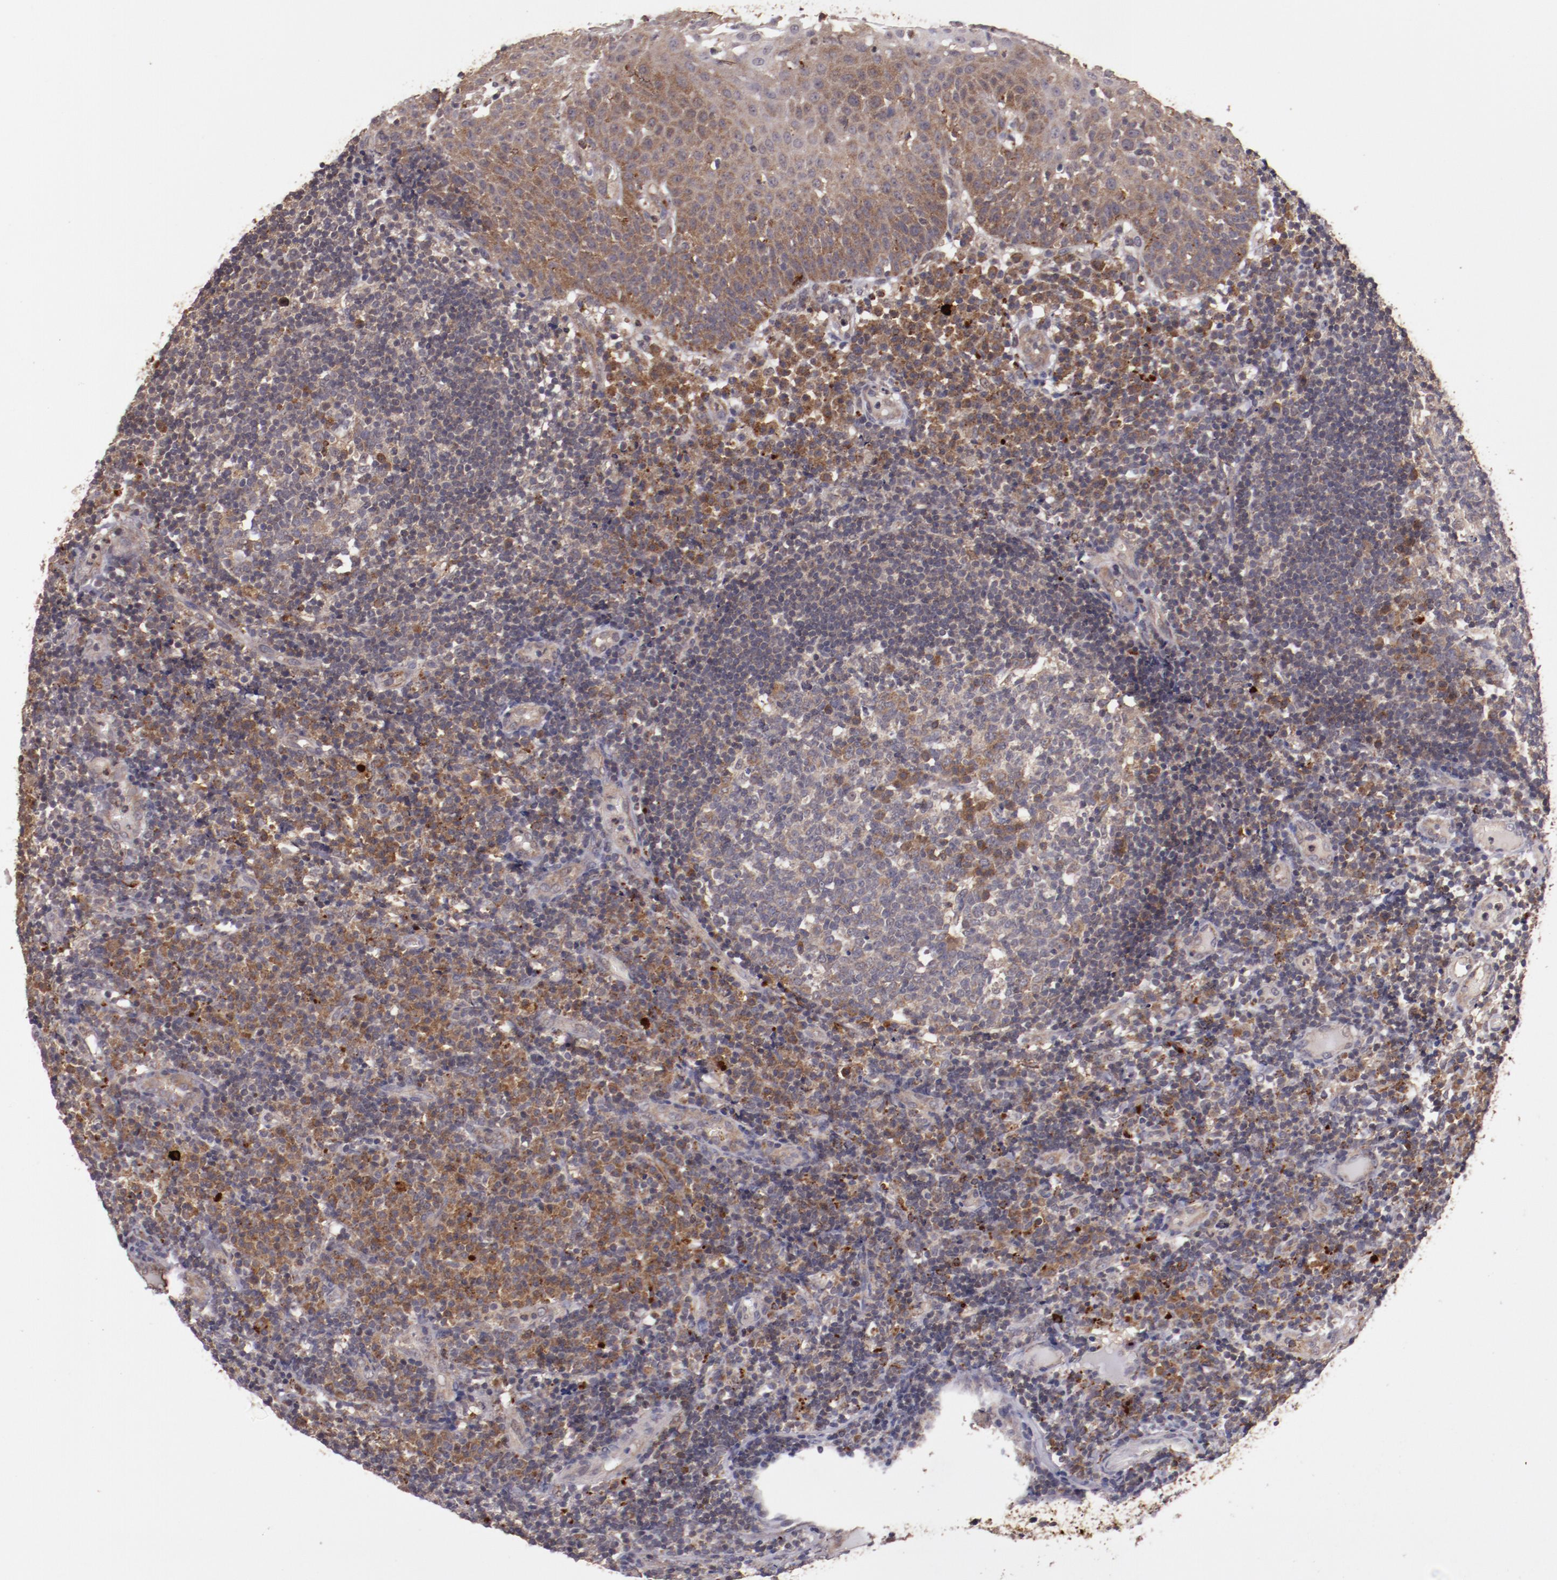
{"staining": {"intensity": "moderate", "quantity": "<25%", "location": "cytoplasmic/membranous"}, "tissue": "tonsil", "cell_type": "Germinal center cells", "image_type": "normal", "snomed": [{"axis": "morphology", "description": "Normal tissue, NOS"}, {"axis": "topography", "description": "Tonsil"}], "caption": "Tonsil stained with immunohistochemistry shows moderate cytoplasmic/membranous positivity in about <25% of germinal center cells. (Stains: DAB (3,3'-diaminobenzidine) in brown, nuclei in blue, Microscopy: brightfield microscopy at high magnification).", "gene": "FTSJ1", "patient": {"sex": "female", "age": 40}}